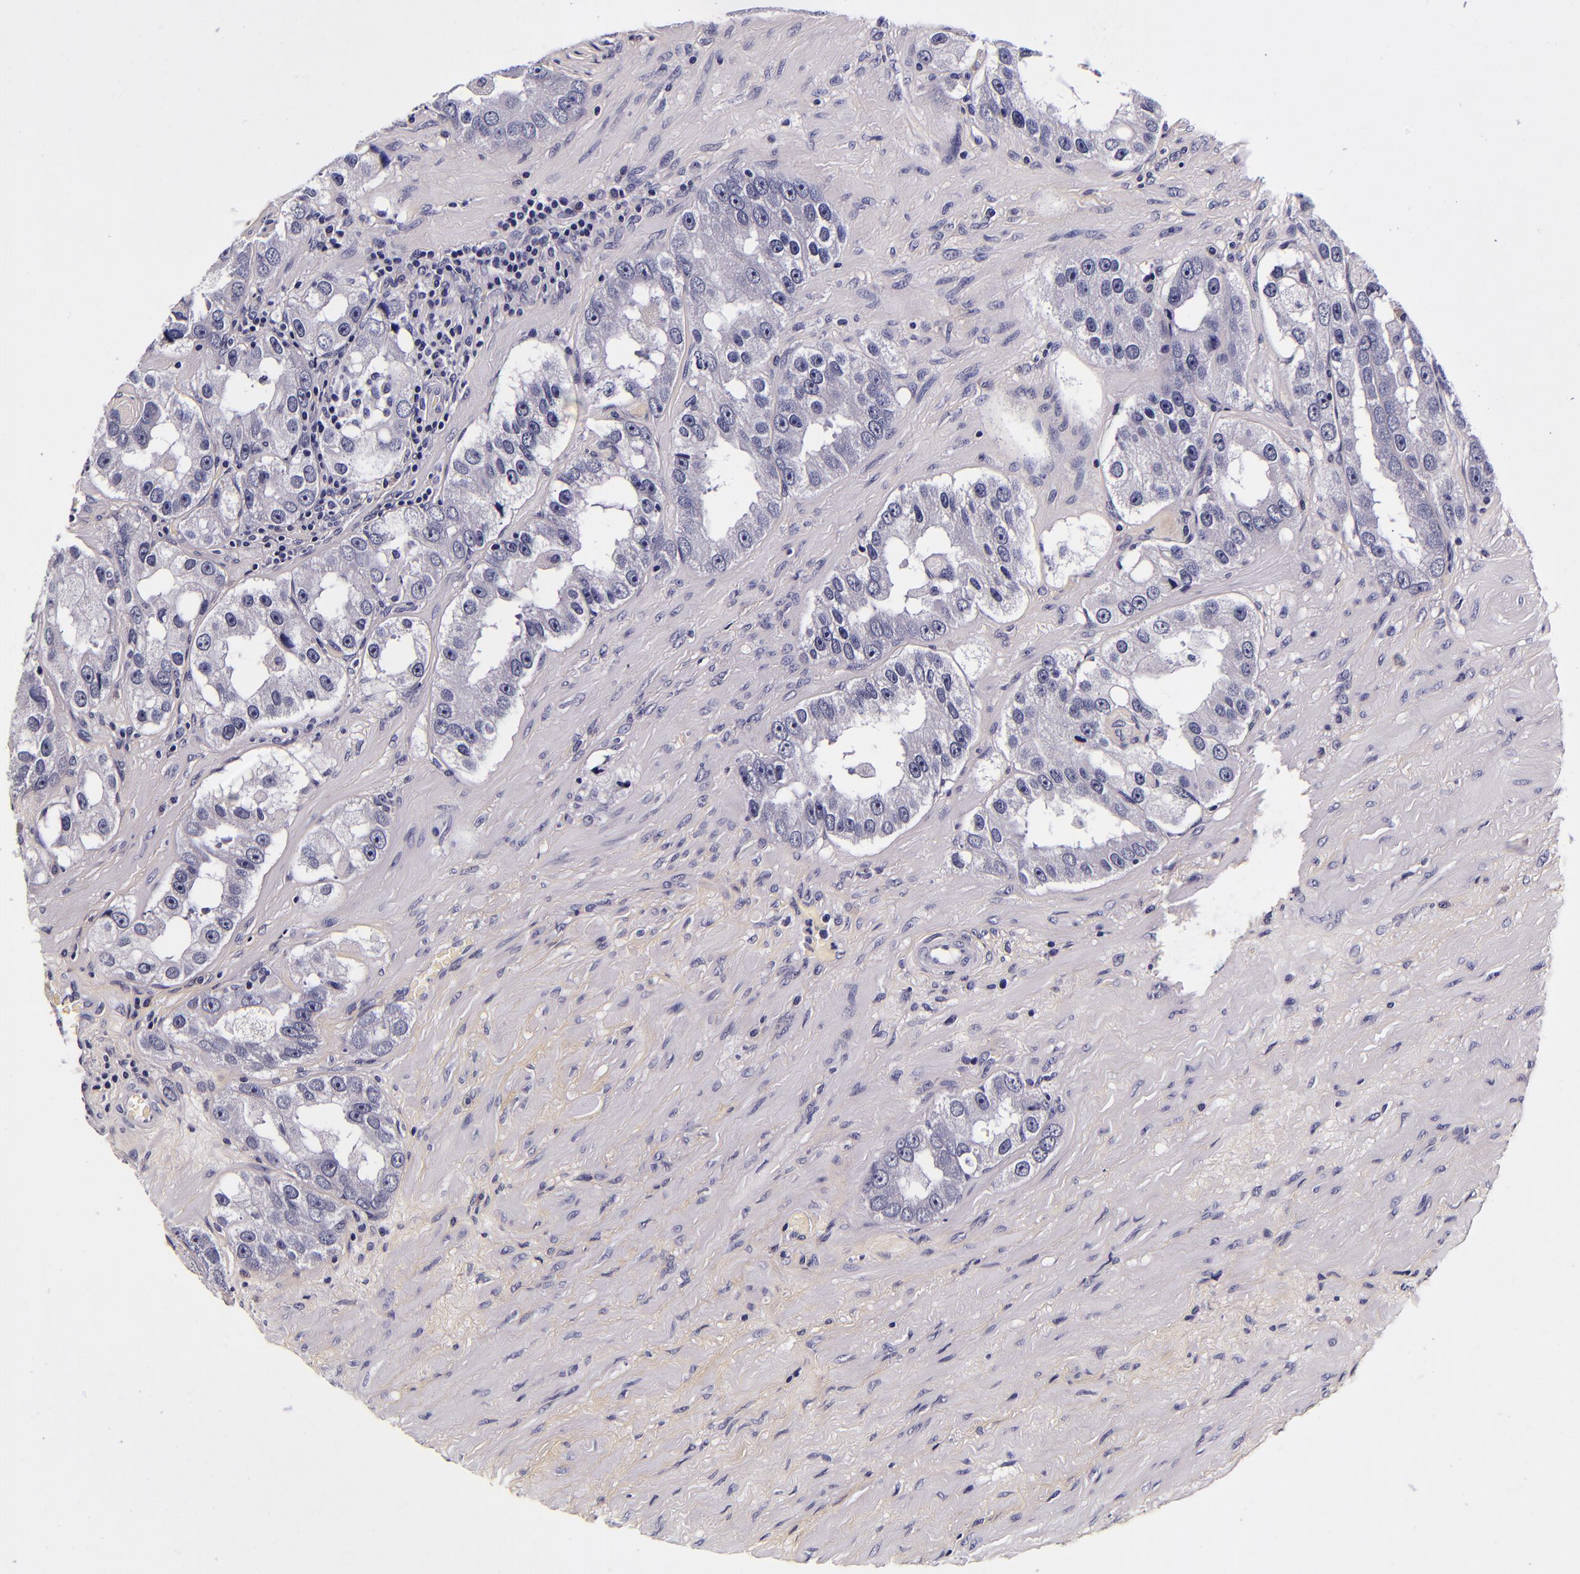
{"staining": {"intensity": "negative", "quantity": "none", "location": "none"}, "tissue": "prostate cancer", "cell_type": "Tumor cells", "image_type": "cancer", "snomed": [{"axis": "morphology", "description": "Adenocarcinoma, High grade"}, {"axis": "topography", "description": "Prostate"}], "caption": "Tumor cells show no significant expression in prostate cancer (high-grade adenocarcinoma).", "gene": "FBN1", "patient": {"sex": "male", "age": 63}}